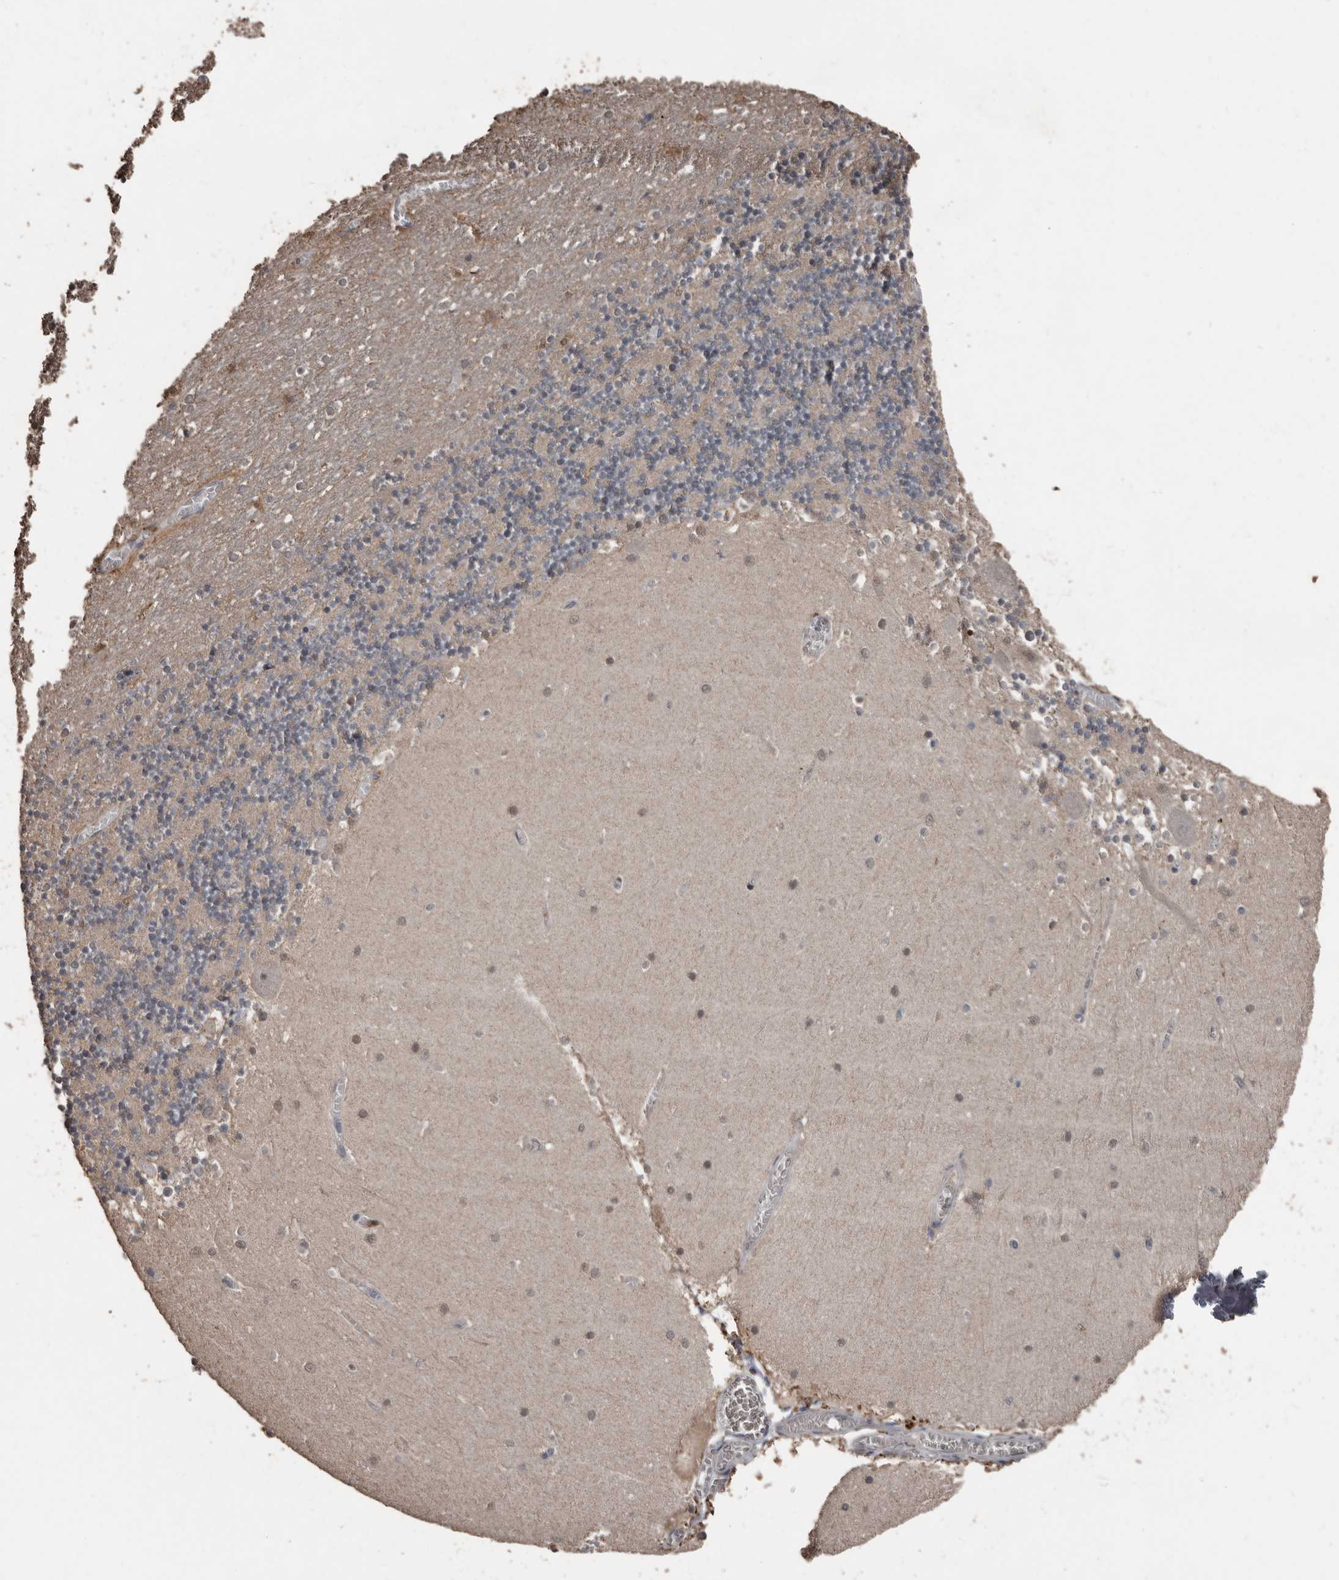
{"staining": {"intensity": "negative", "quantity": "none", "location": "none"}, "tissue": "cerebellum", "cell_type": "Cells in granular layer", "image_type": "normal", "snomed": [{"axis": "morphology", "description": "Normal tissue, NOS"}, {"axis": "topography", "description": "Cerebellum"}], "caption": "Cerebellum was stained to show a protein in brown. There is no significant positivity in cells in granular layer. The staining was performed using DAB (3,3'-diaminobenzidine) to visualize the protein expression in brown, while the nuclei were stained in blue with hematoxylin (Magnification: 20x).", "gene": "FSBP", "patient": {"sex": "female", "age": 28}}